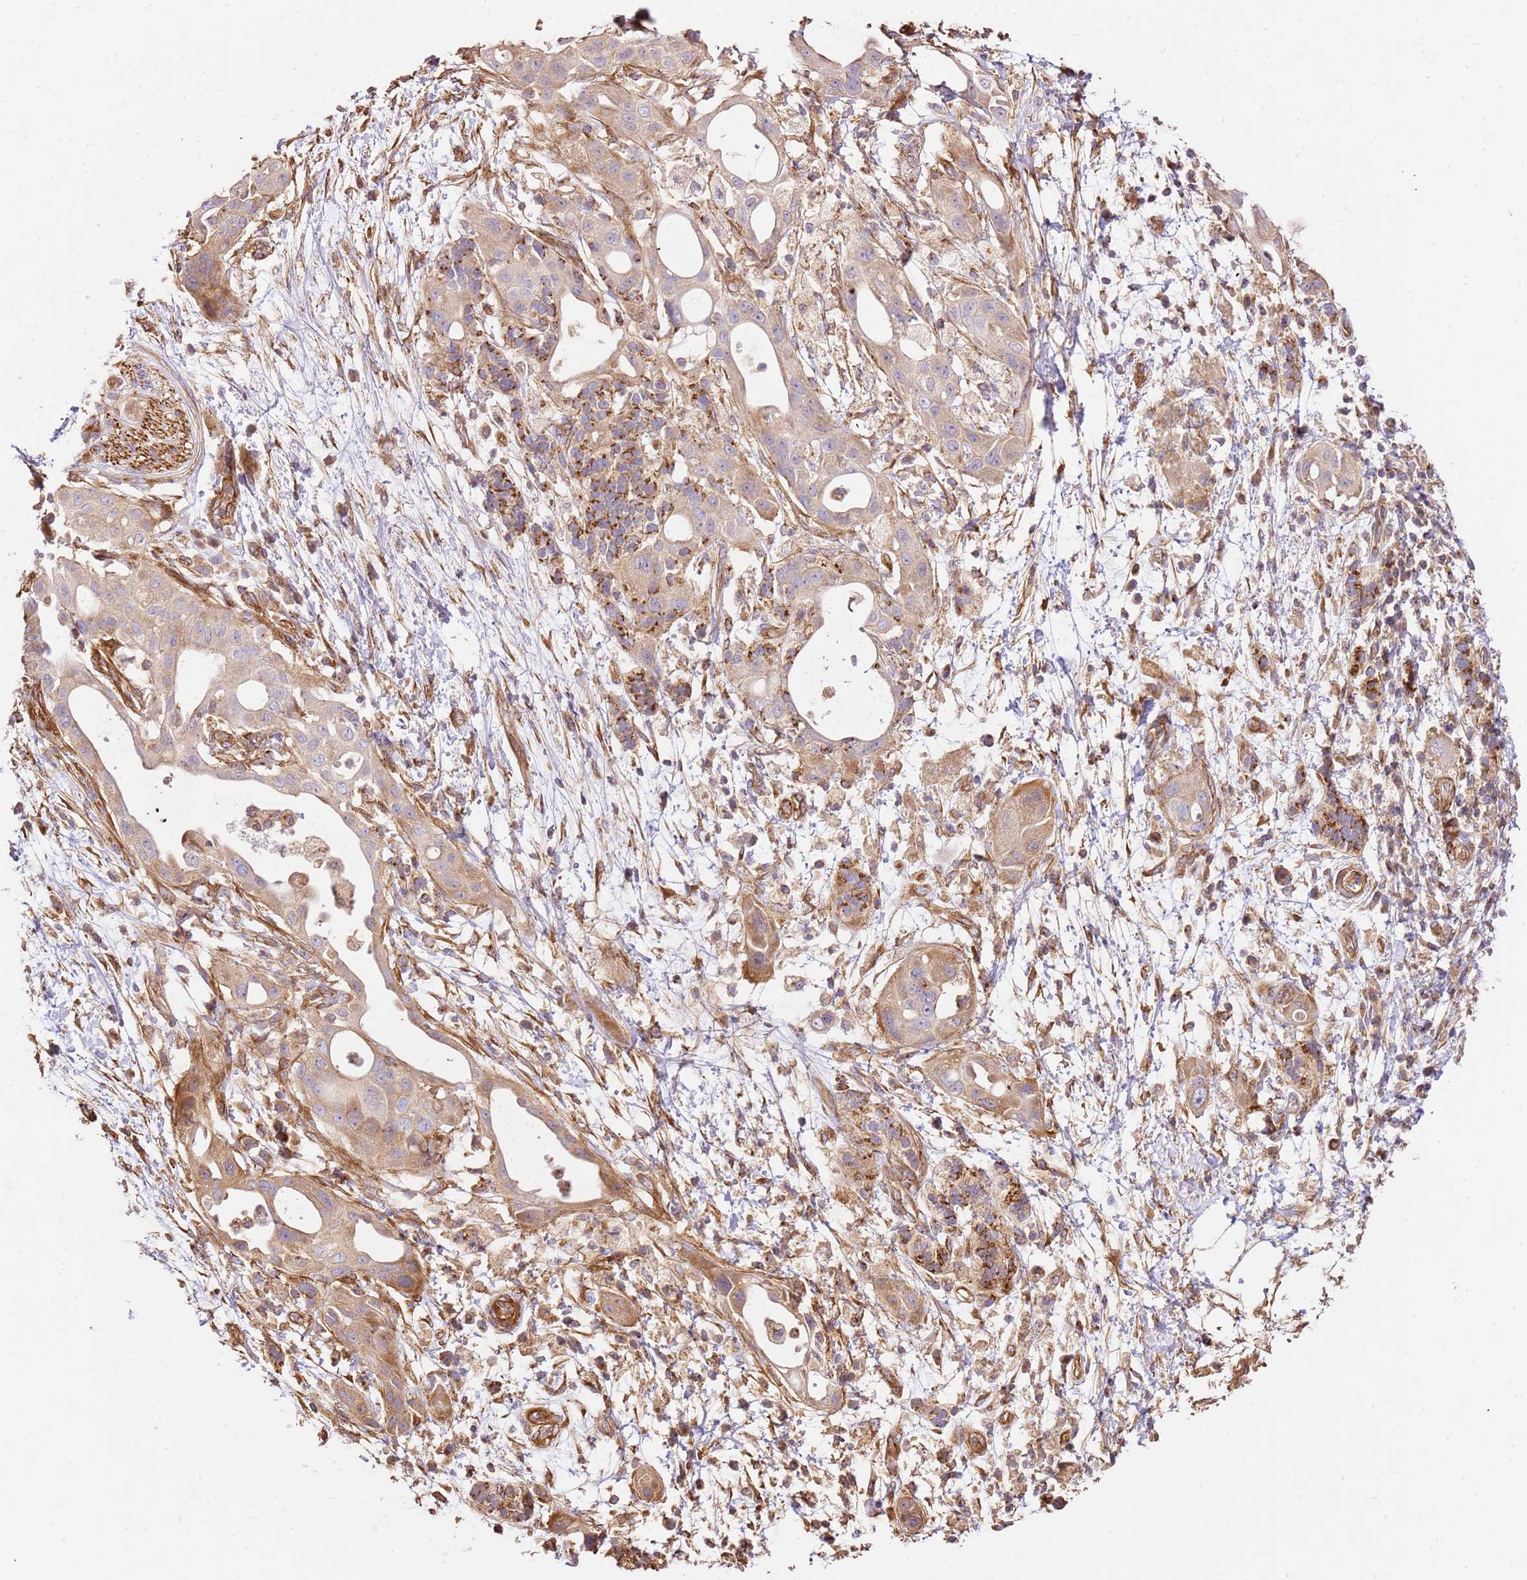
{"staining": {"intensity": "moderate", "quantity": "25%-75%", "location": "cytoplasmic/membranous"}, "tissue": "pancreatic cancer", "cell_type": "Tumor cells", "image_type": "cancer", "snomed": [{"axis": "morphology", "description": "Adenocarcinoma, NOS"}, {"axis": "topography", "description": "Pancreas"}], "caption": "Tumor cells show medium levels of moderate cytoplasmic/membranous positivity in about 25%-75% of cells in pancreatic cancer (adenocarcinoma).", "gene": "ZBTB39", "patient": {"sex": "male", "age": 68}}